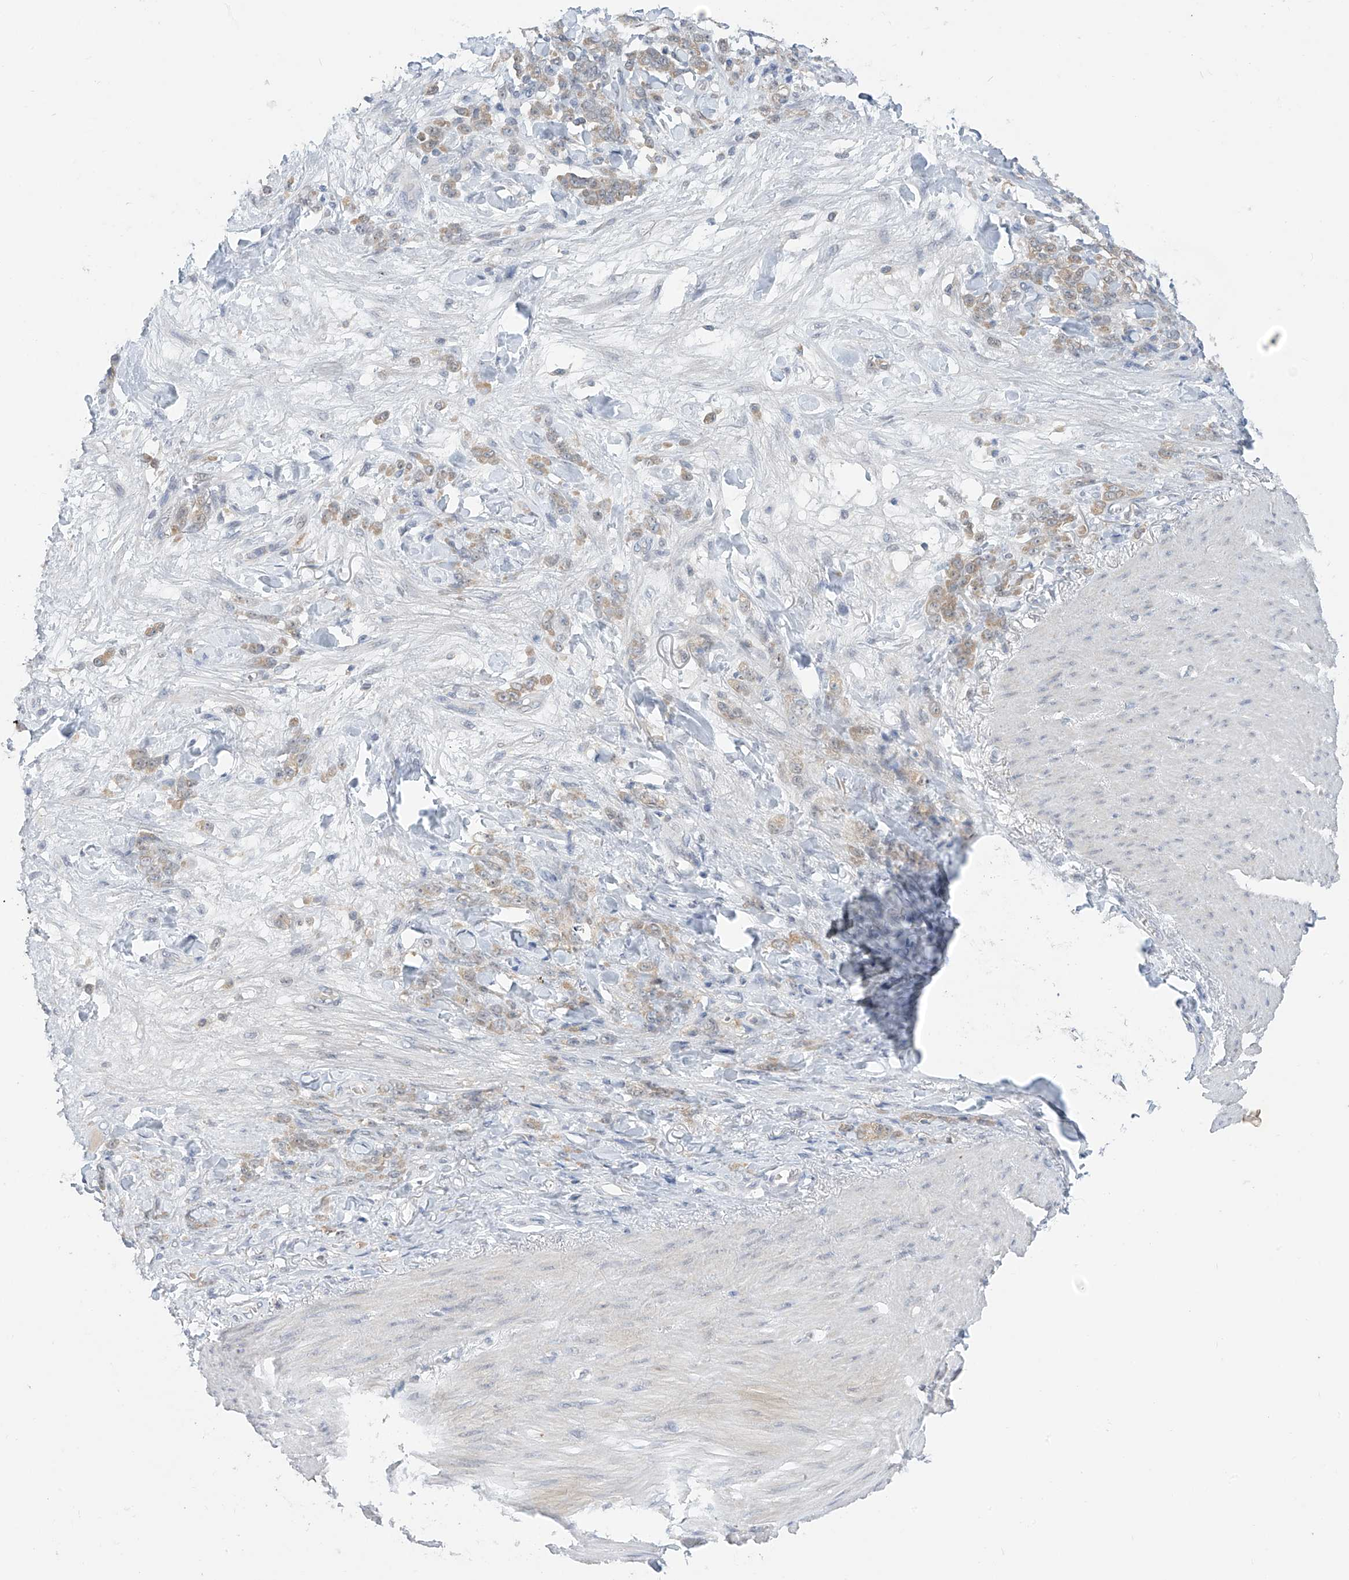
{"staining": {"intensity": "weak", "quantity": "25%-75%", "location": "cytoplasmic/membranous"}, "tissue": "stomach cancer", "cell_type": "Tumor cells", "image_type": "cancer", "snomed": [{"axis": "morphology", "description": "Normal tissue, NOS"}, {"axis": "morphology", "description": "Adenocarcinoma, NOS"}, {"axis": "topography", "description": "Stomach"}], "caption": "Protein staining by immunohistochemistry (IHC) demonstrates weak cytoplasmic/membranous positivity in approximately 25%-75% of tumor cells in stomach cancer.", "gene": "APLF", "patient": {"sex": "male", "age": 82}}